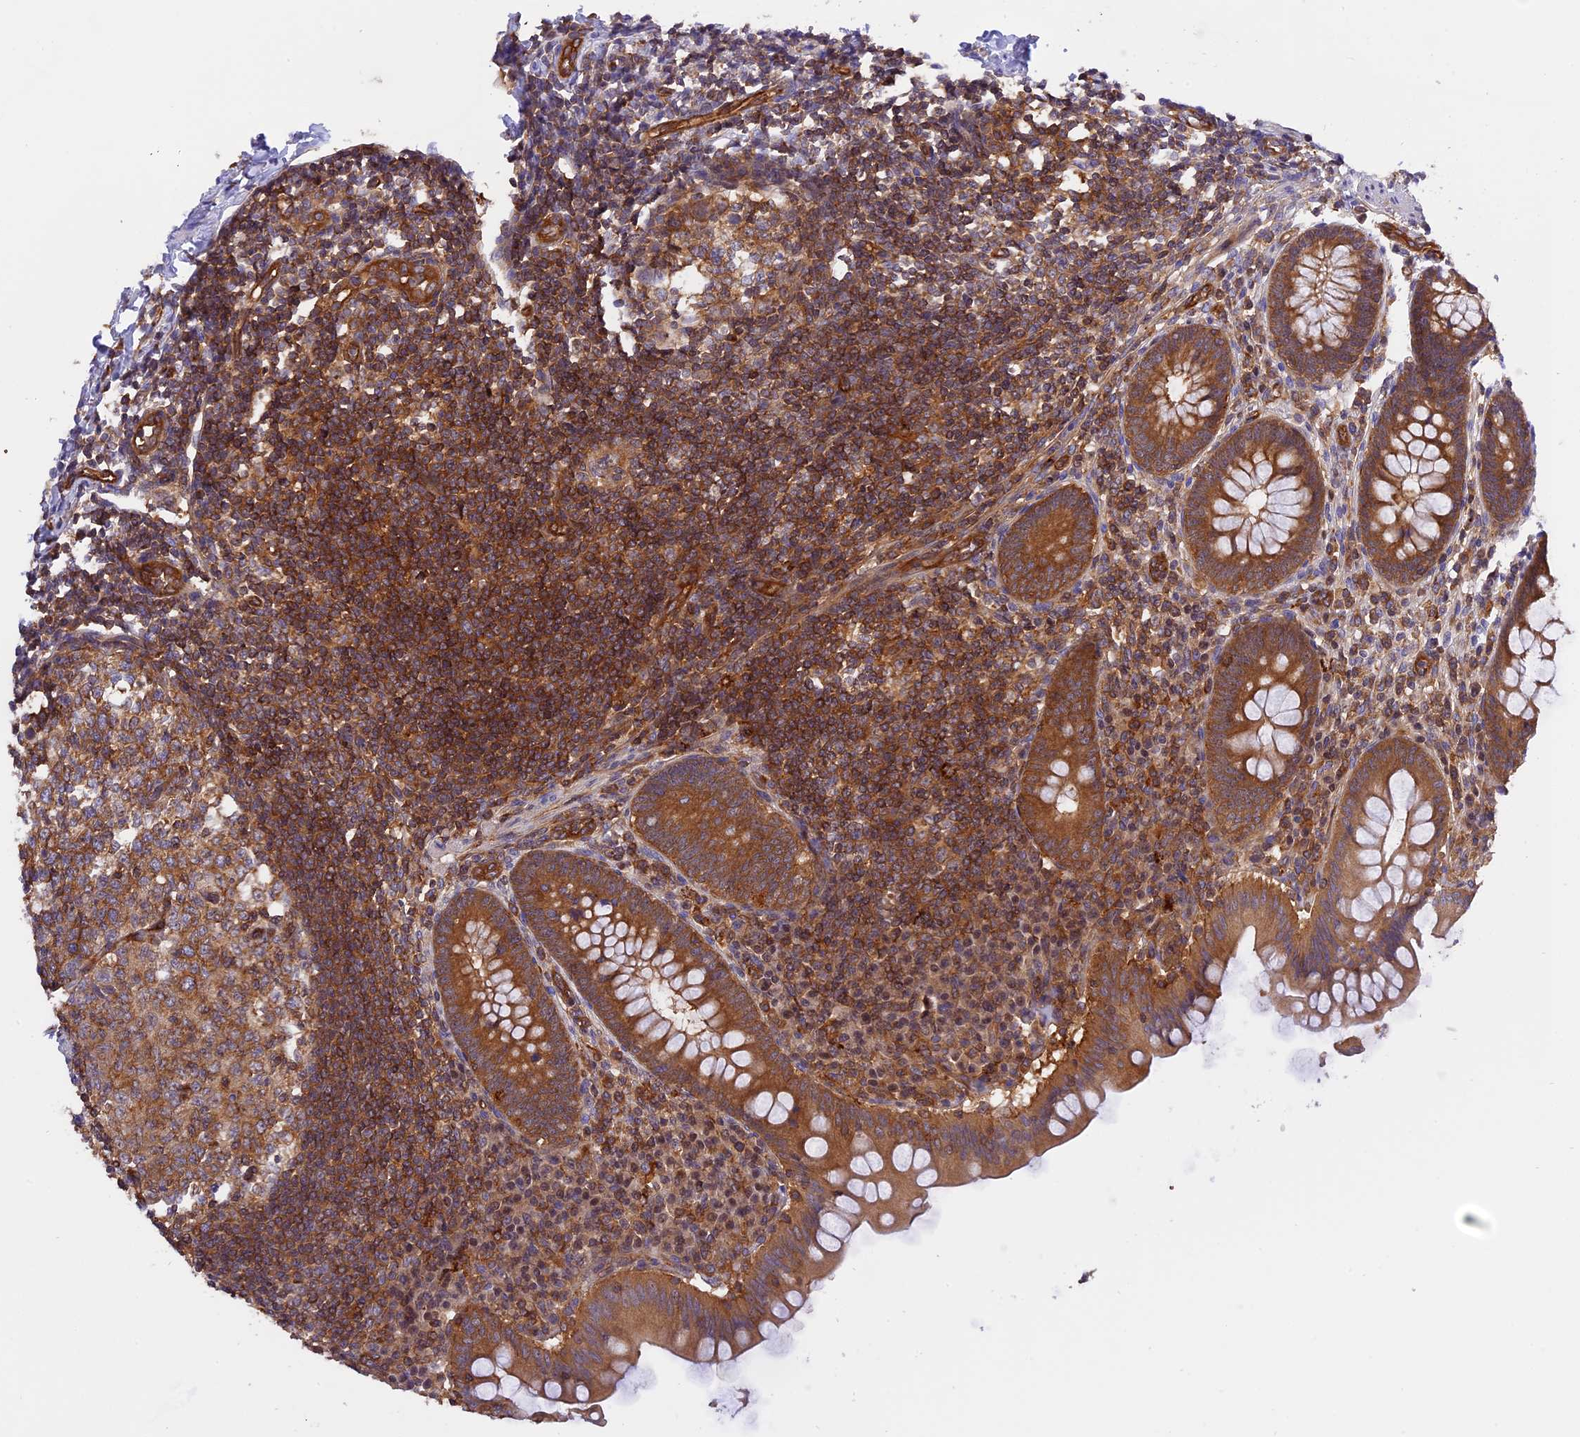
{"staining": {"intensity": "strong", "quantity": ">75%", "location": "cytoplasmic/membranous"}, "tissue": "appendix", "cell_type": "Glandular cells", "image_type": "normal", "snomed": [{"axis": "morphology", "description": "Normal tissue, NOS"}, {"axis": "topography", "description": "Appendix"}], "caption": "Immunohistochemical staining of unremarkable appendix exhibits high levels of strong cytoplasmic/membranous staining in about >75% of glandular cells.", "gene": "C5orf22", "patient": {"sex": "female", "age": 33}}